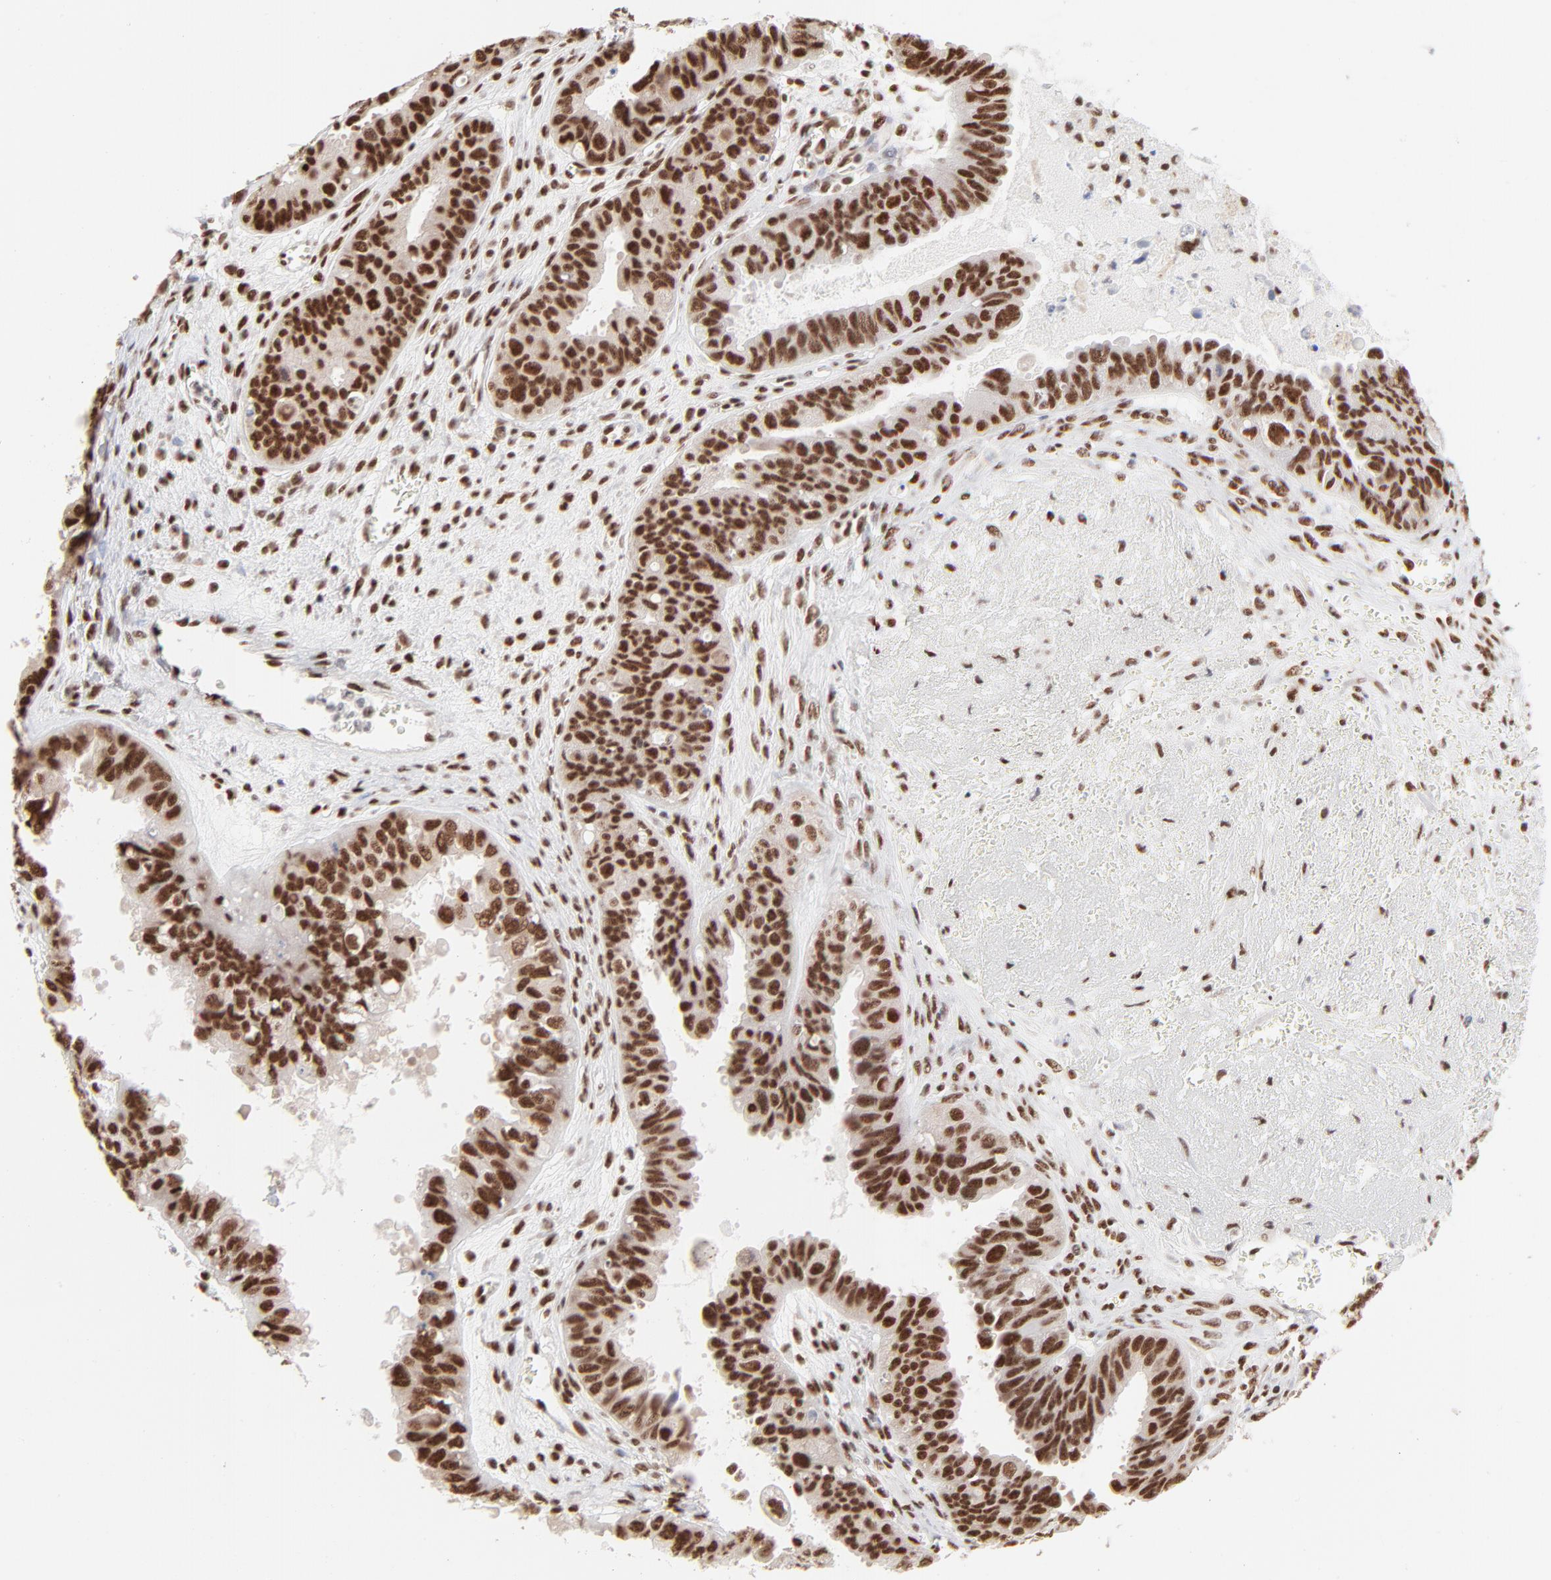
{"staining": {"intensity": "strong", "quantity": ">75%", "location": "nuclear"}, "tissue": "ovarian cancer", "cell_type": "Tumor cells", "image_type": "cancer", "snomed": [{"axis": "morphology", "description": "Carcinoma, endometroid"}, {"axis": "topography", "description": "Ovary"}], "caption": "Strong nuclear protein positivity is identified in approximately >75% of tumor cells in ovarian cancer (endometroid carcinoma).", "gene": "TARDBP", "patient": {"sex": "female", "age": 85}}